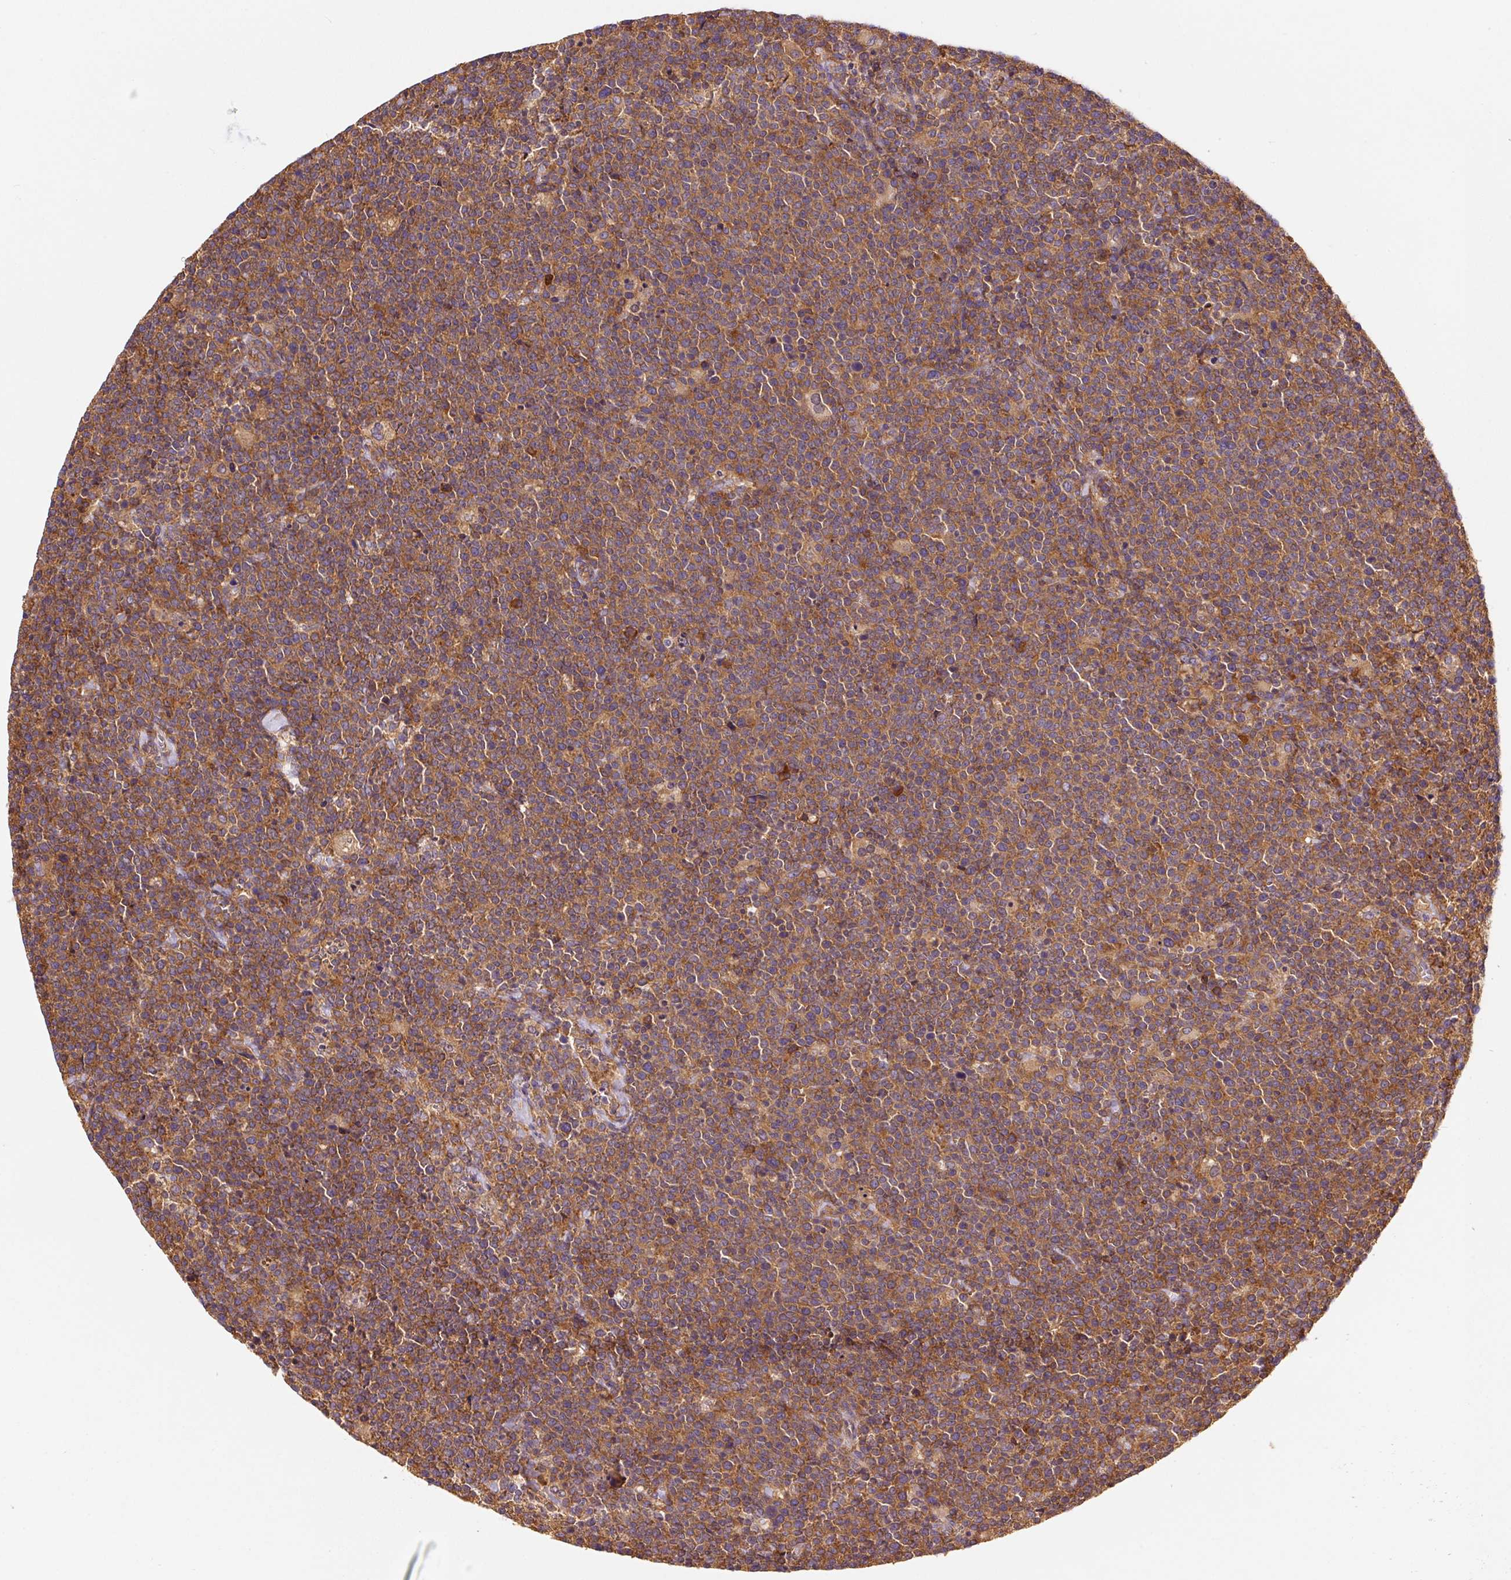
{"staining": {"intensity": "moderate", "quantity": ">75%", "location": "cytoplasmic/membranous"}, "tissue": "lymphoma", "cell_type": "Tumor cells", "image_type": "cancer", "snomed": [{"axis": "morphology", "description": "Malignant lymphoma, non-Hodgkin's type, High grade"}, {"axis": "topography", "description": "Lymph node"}], "caption": "Malignant lymphoma, non-Hodgkin's type (high-grade) stained for a protein (brown) demonstrates moderate cytoplasmic/membranous positive expression in approximately >75% of tumor cells.", "gene": "EIF2S2", "patient": {"sex": "male", "age": 61}}